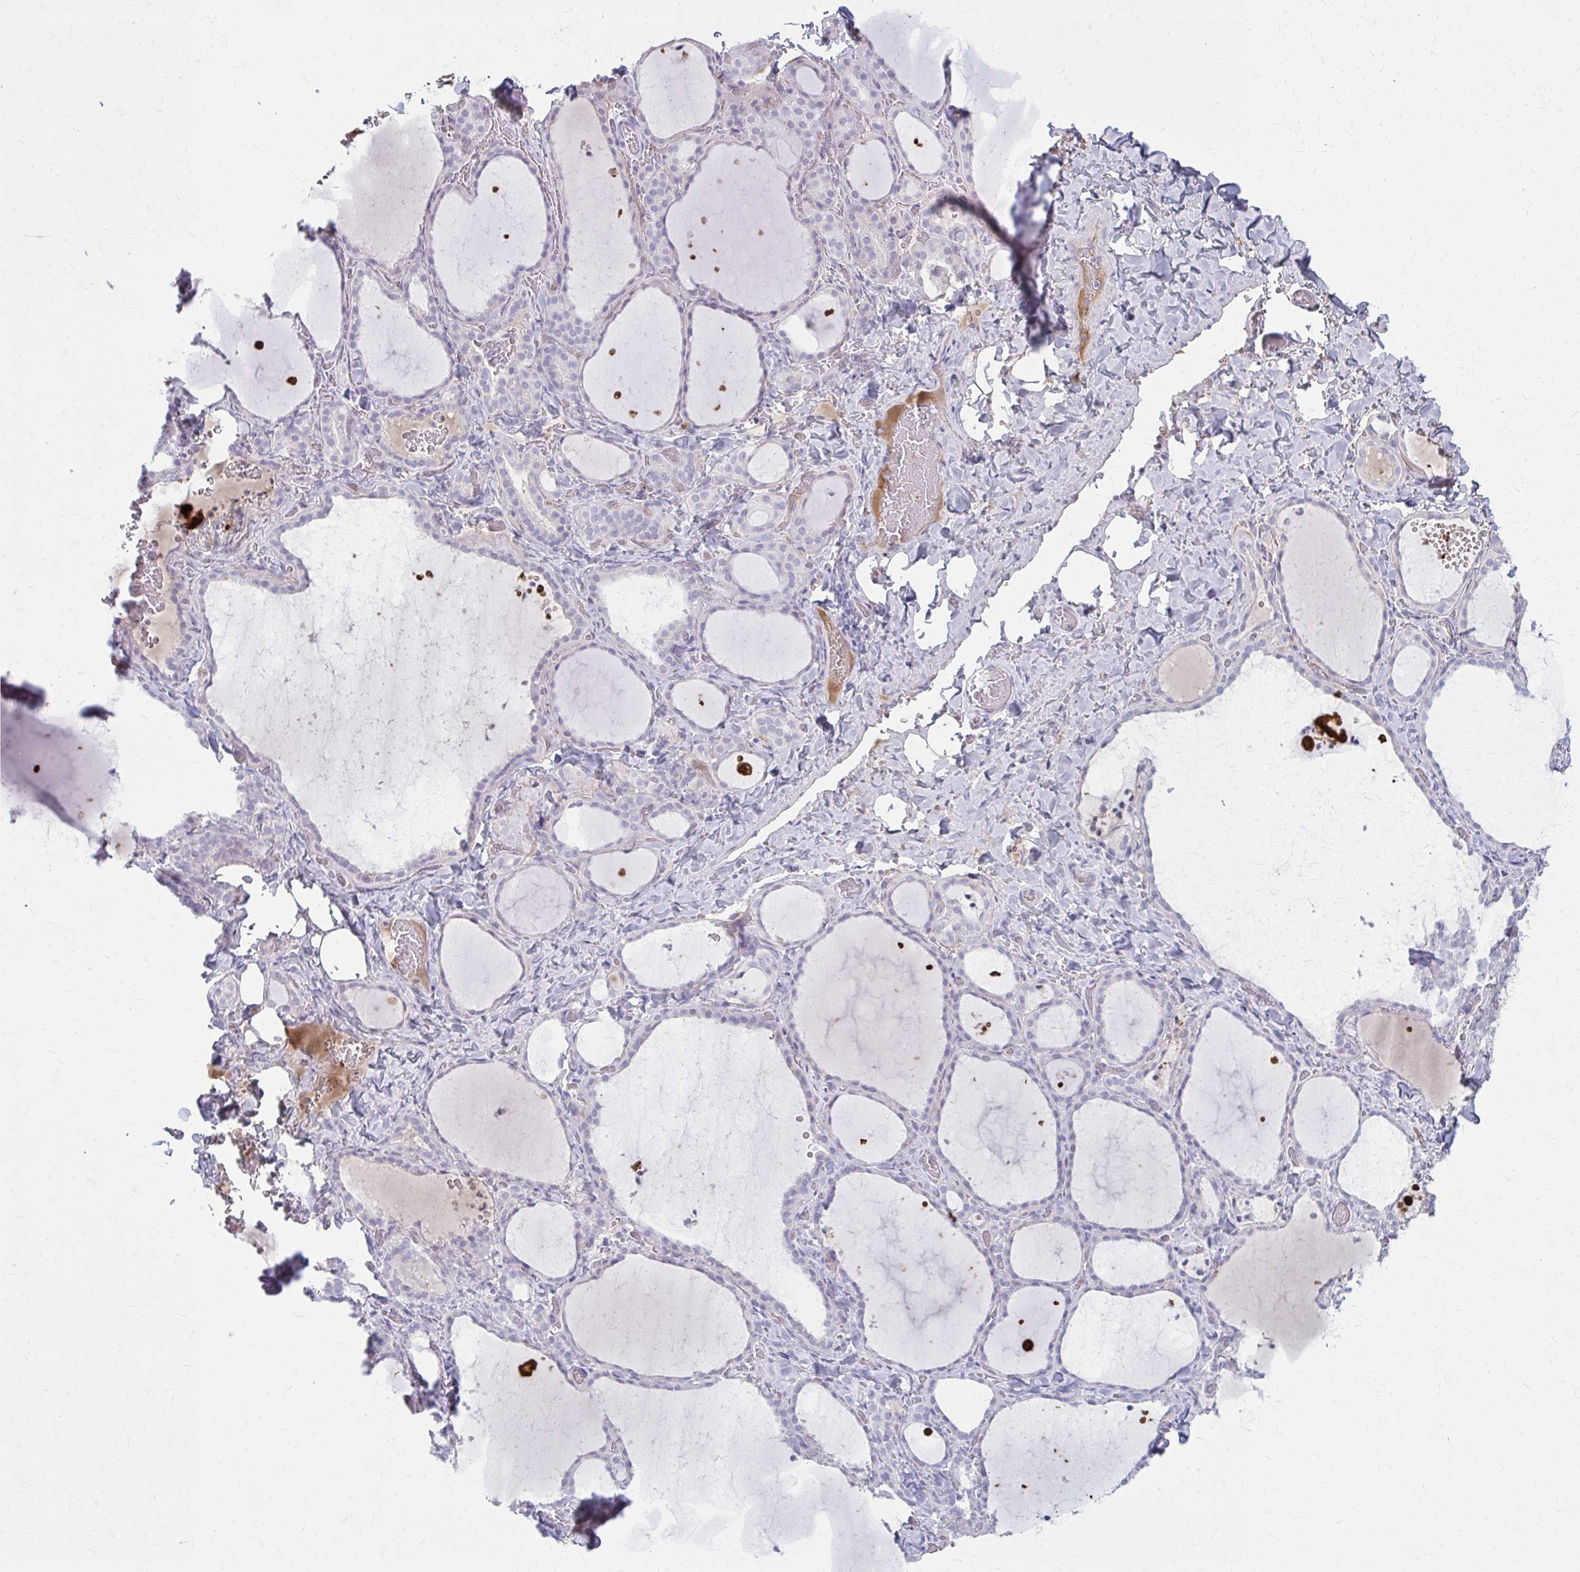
{"staining": {"intensity": "negative", "quantity": "none", "location": "none"}, "tissue": "thyroid gland", "cell_type": "Glandular cells", "image_type": "normal", "snomed": [{"axis": "morphology", "description": "Normal tissue, NOS"}, {"axis": "topography", "description": "Thyroid gland"}], "caption": "A high-resolution photomicrograph shows immunohistochemistry (IHC) staining of normal thyroid gland, which demonstrates no significant staining in glandular cells. (Stains: DAB (3,3'-diaminobenzidine) immunohistochemistry with hematoxylin counter stain, Microscopy: brightfield microscopy at high magnification).", "gene": "SERPIND1", "patient": {"sex": "female", "age": 22}}